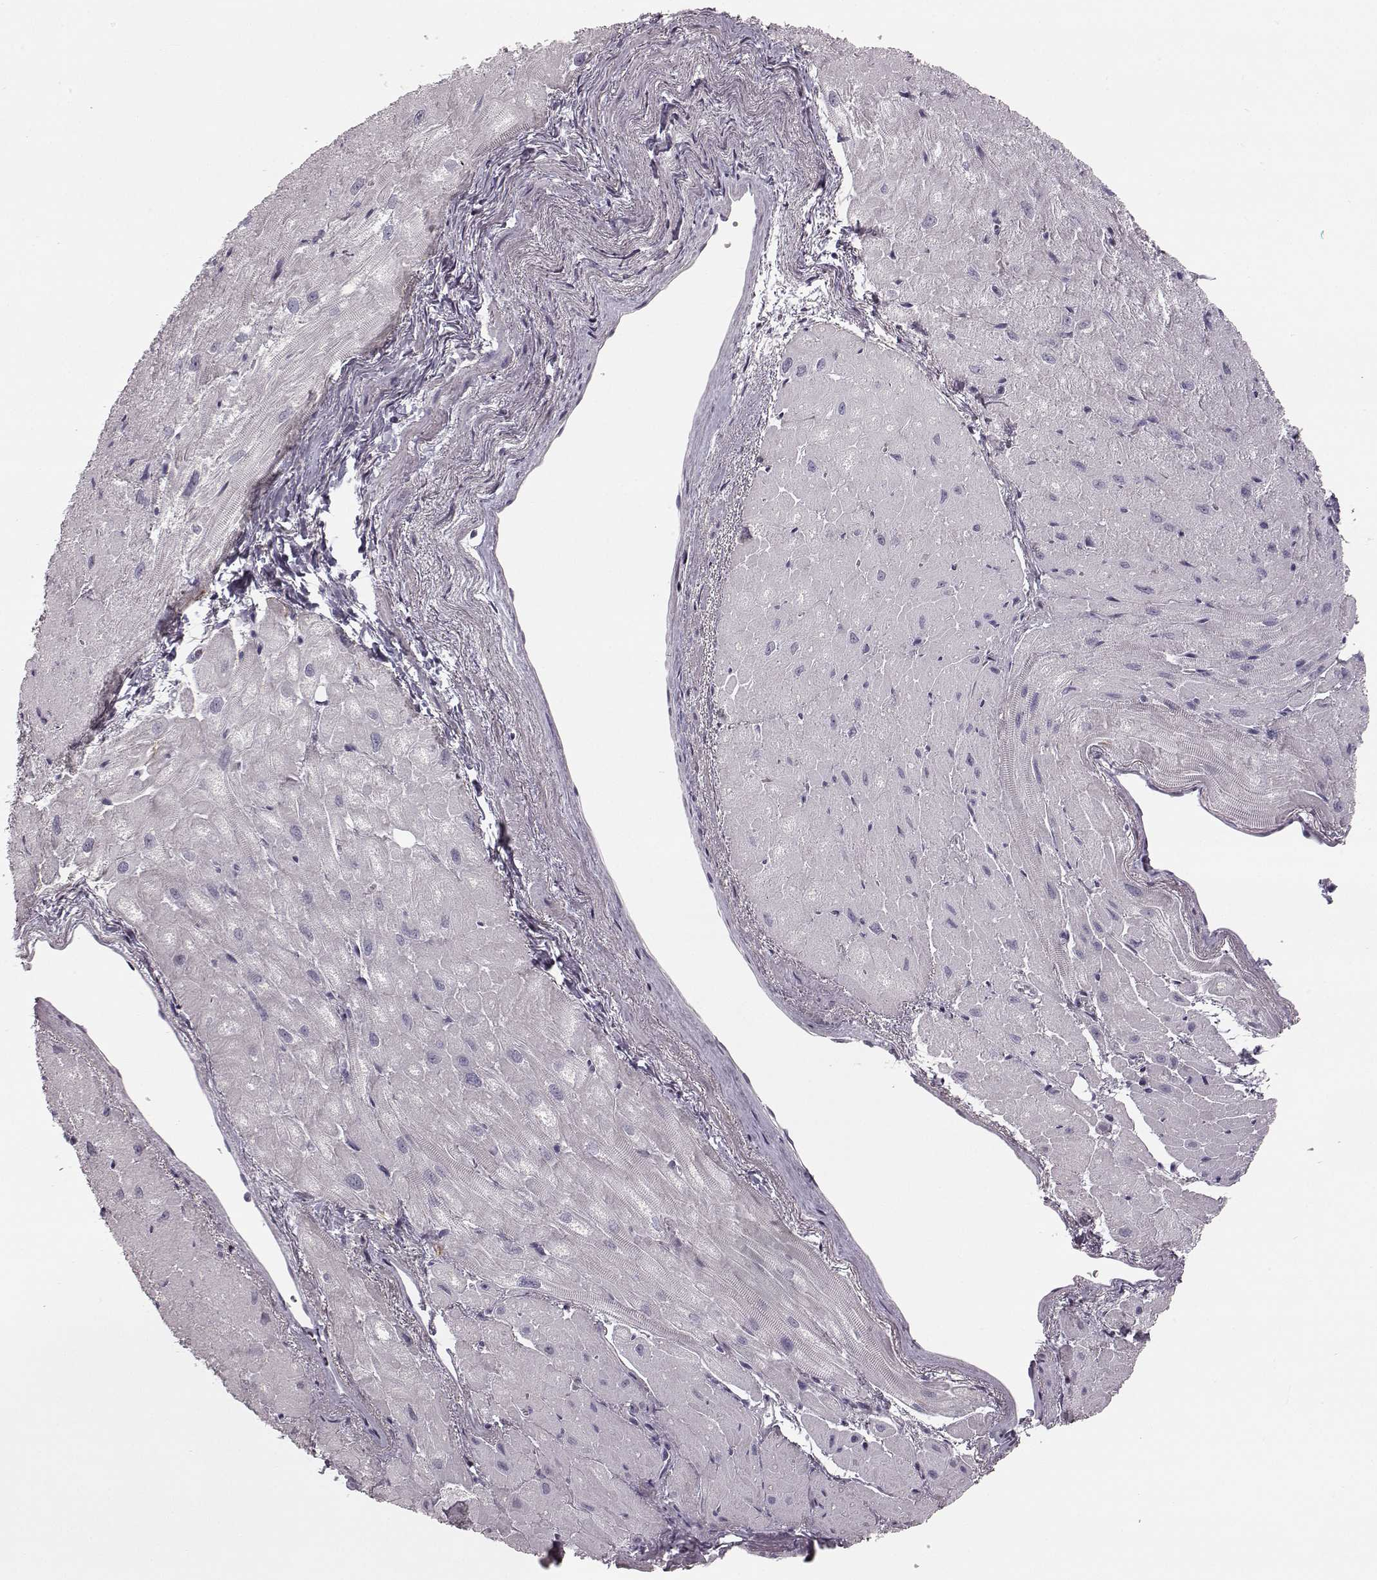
{"staining": {"intensity": "negative", "quantity": "none", "location": "none"}, "tissue": "heart muscle", "cell_type": "Cardiomyocytes", "image_type": "normal", "snomed": [{"axis": "morphology", "description": "Normal tissue, NOS"}, {"axis": "topography", "description": "Heart"}], "caption": "DAB (3,3'-diaminobenzidine) immunohistochemical staining of unremarkable human heart muscle exhibits no significant positivity in cardiomyocytes.", "gene": "ZNF433", "patient": {"sex": "male", "age": 62}}